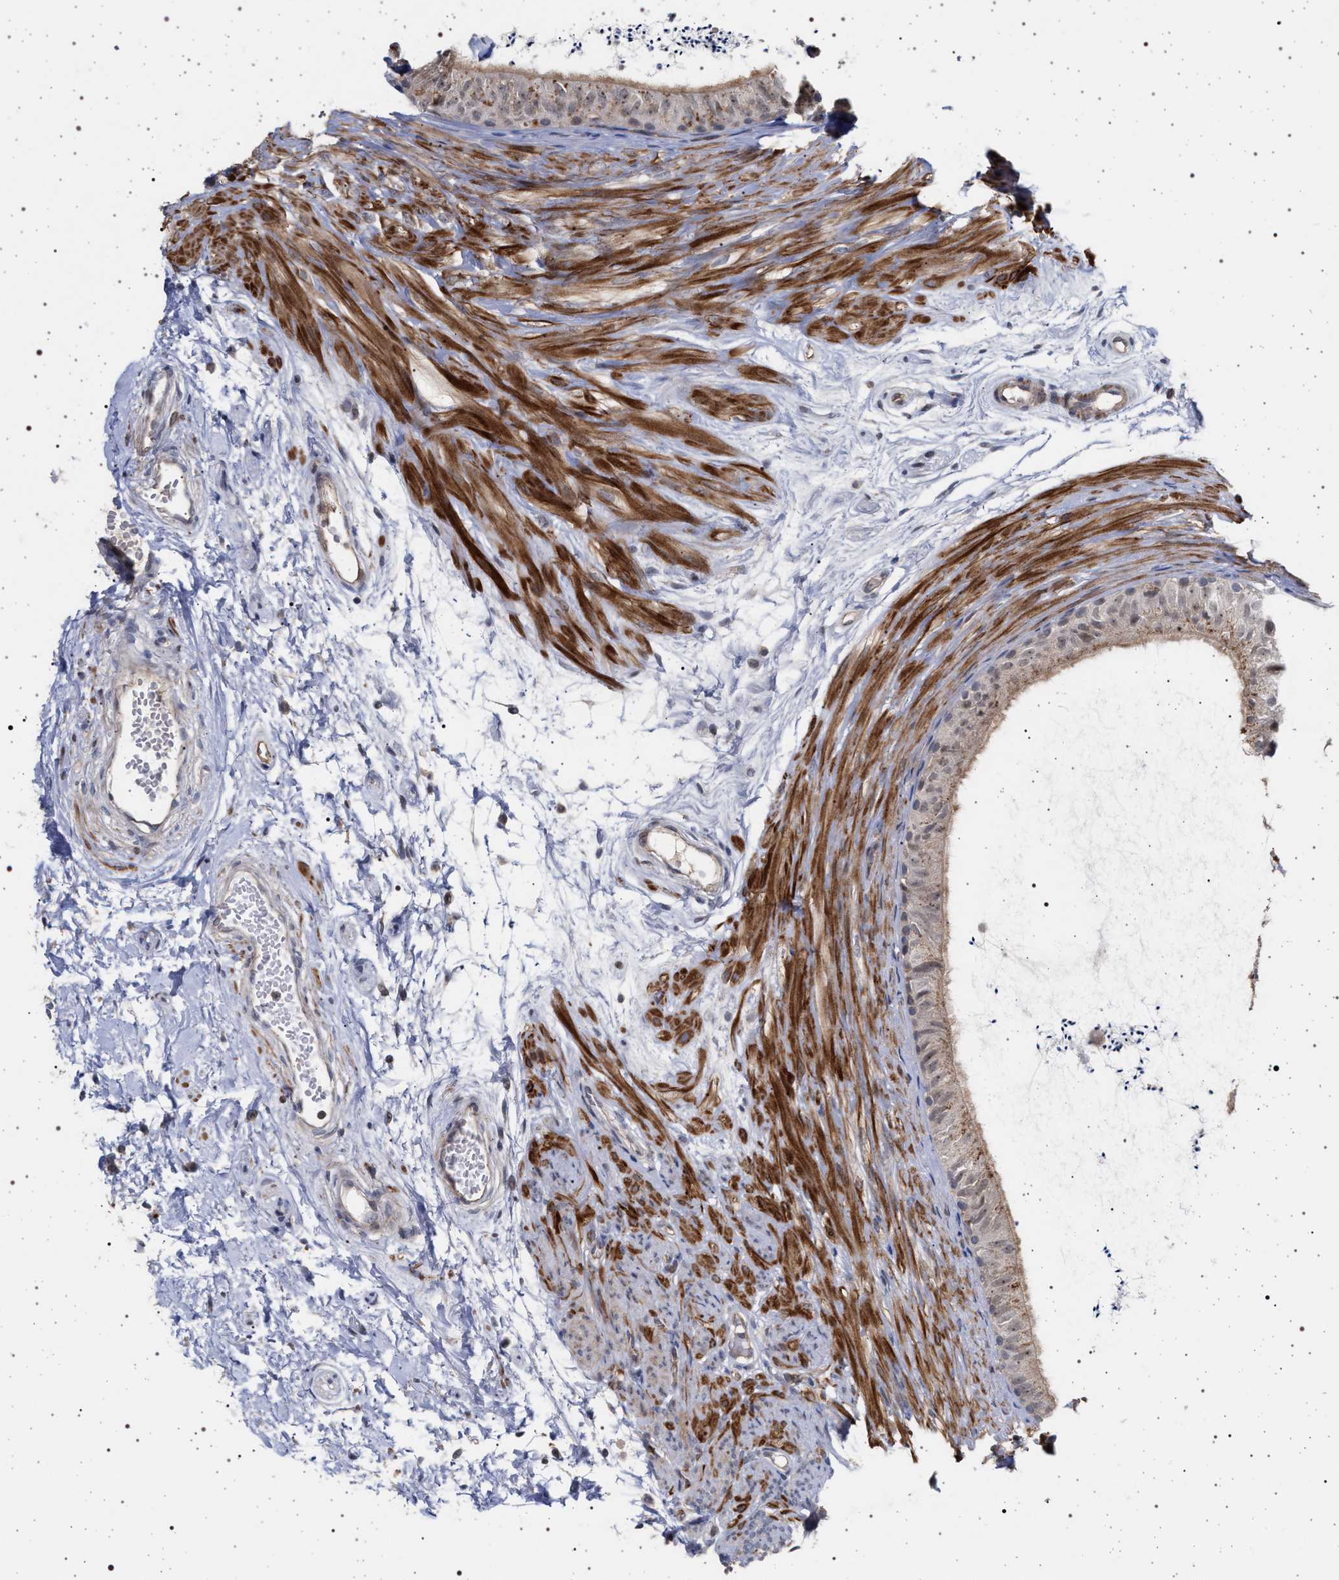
{"staining": {"intensity": "moderate", "quantity": "25%-75%", "location": "cytoplasmic/membranous,nuclear"}, "tissue": "epididymis", "cell_type": "Glandular cells", "image_type": "normal", "snomed": [{"axis": "morphology", "description": "Normal tissue, NOS"}, {"axis": "topography", "description": "Epididymis"}], "caption": "Epididymis stained with IHC exhibits moderate cytoplasmic/membranous,nuclear expression in about 25%-75% of glandular cells. (DAB = brown stain, brightfield microscopy at high magnification).", "gene": "RBM48", "patient": {"sex": "male", "age": 56}}